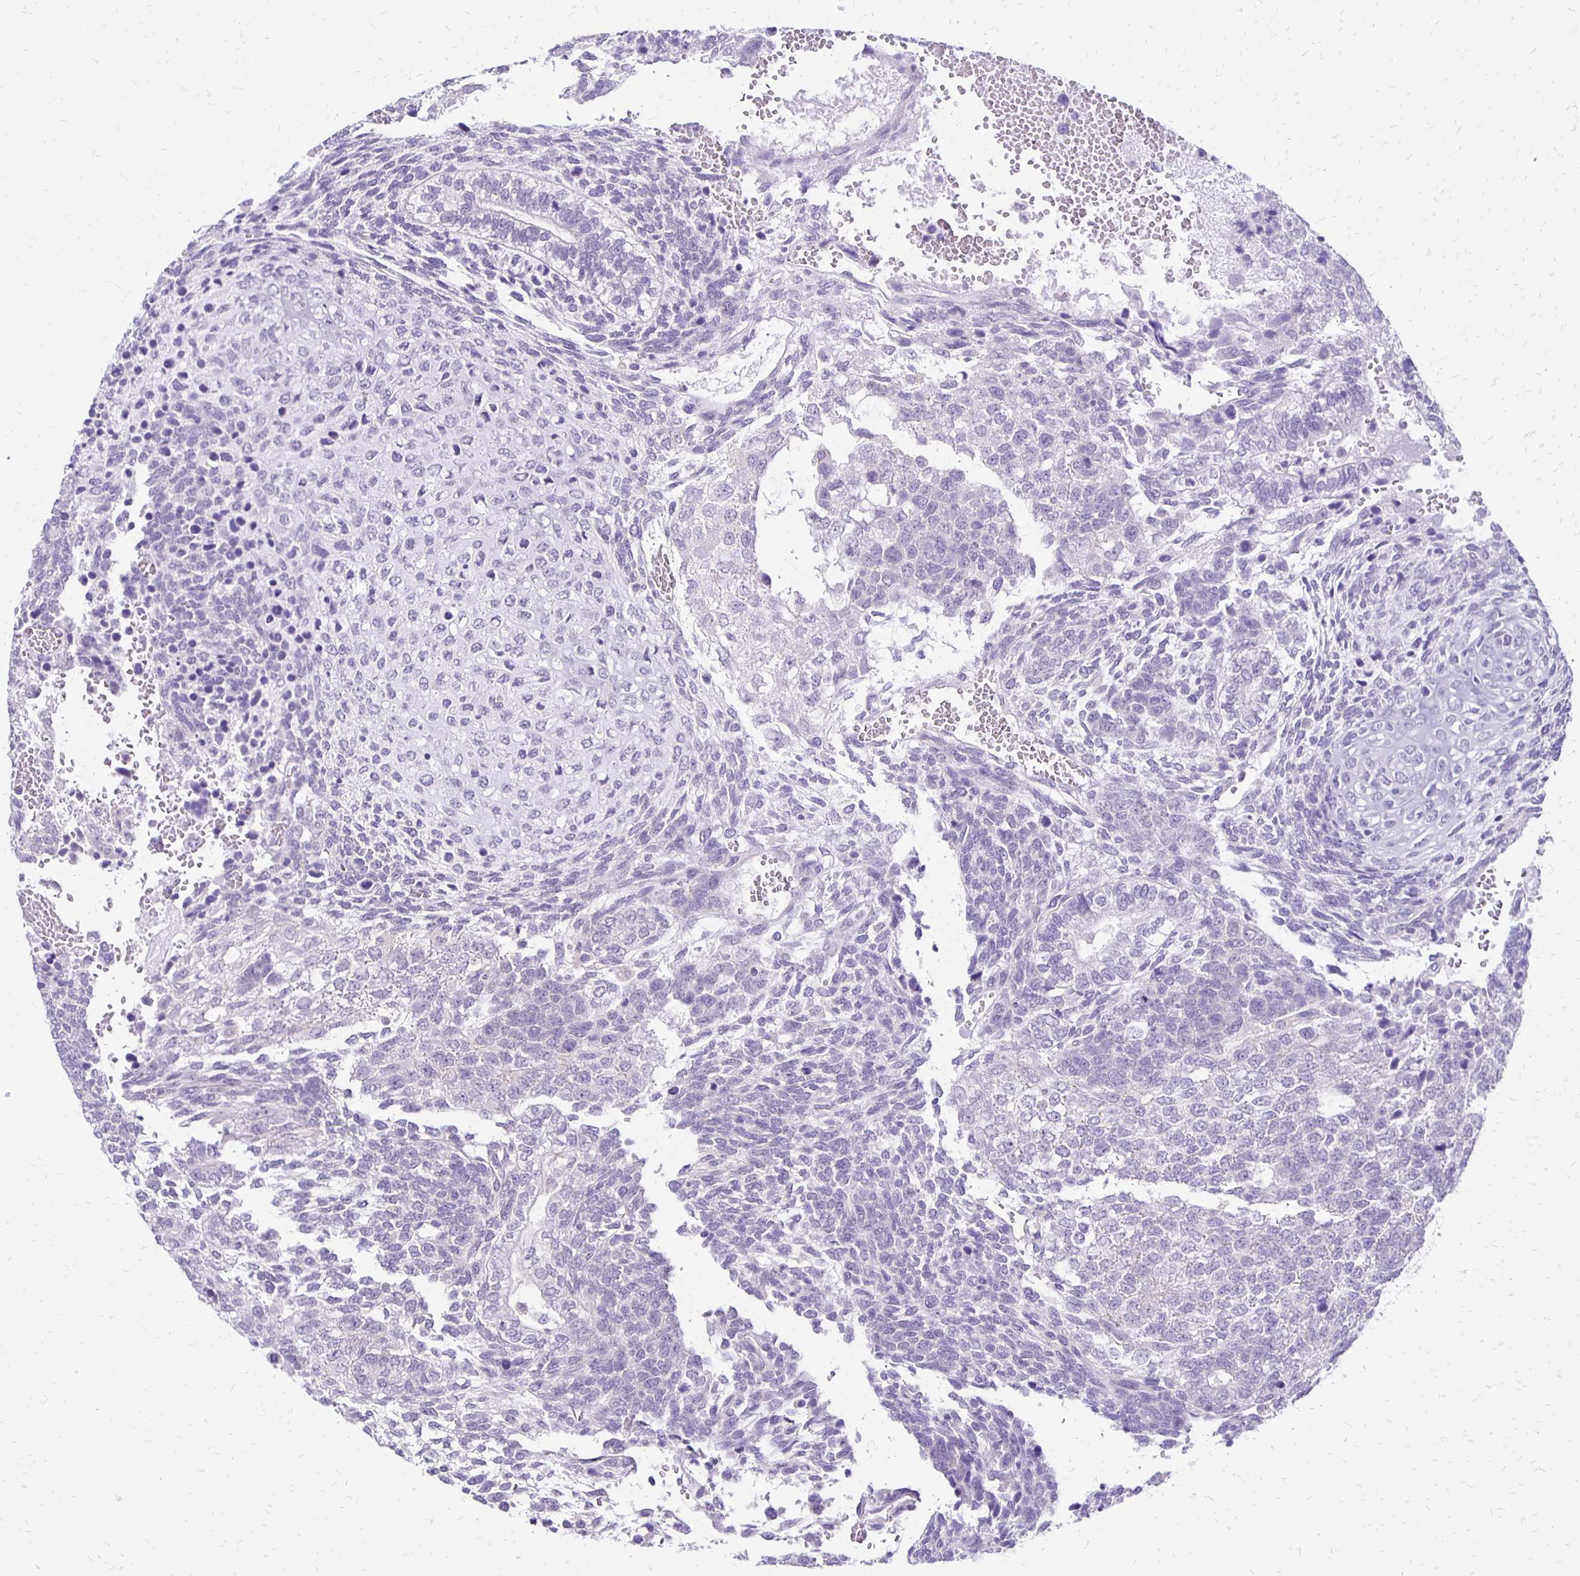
{"staining": {"intensity": "negative", "quantity": "none", "location": "none"}, "tissue": "testis cancer", "cell_type": "Tumor cells", "image_type": "cancer", "snomed": [{"axis": "morphology", "description": "Normal tissue, NOS"}, {"axis": "morphology", "description": "Carcinoma, Embryonal, NOS"}, {"axis": "topography", "description": "Testis"}, {"axis": "topography", "description": "Epididymis"}], "caption": "Micrograph shows no protein staining in tumor cells of testis cancer (embryonal carcinoma) tissue.", "gene": "ANKRD45", "patient": {"sex": "male", "age": 23}}